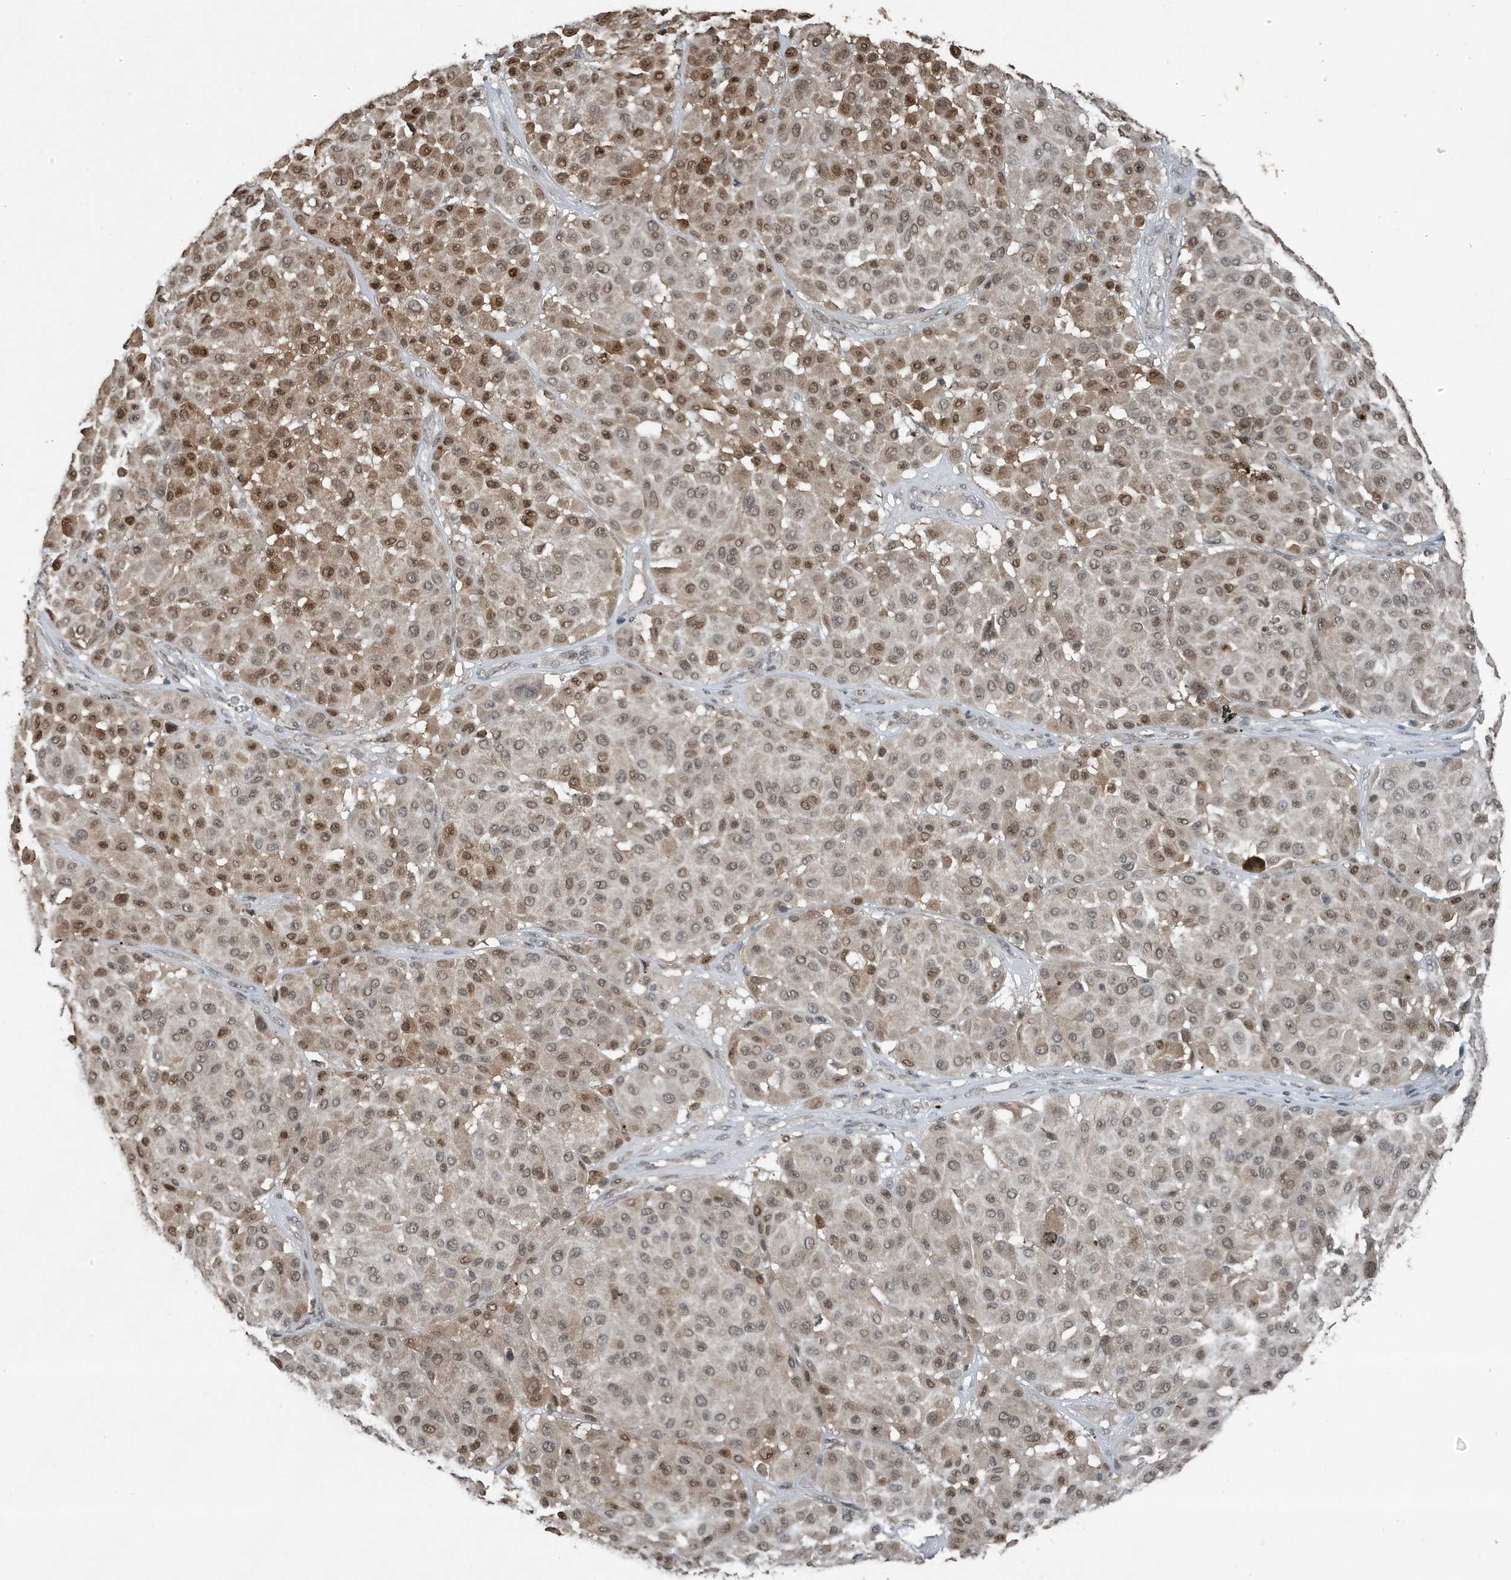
{"staining": {"intensity": "moderate", "quantity": ">75%", "location": "nuclear"}, "tissue": "melanoma", "cell_type": "Tumor cells", "image_type": "cancer", "snomed": [{"axis": "morphology", "description": "Malignant melanoma, Metastatic site"}, {"axis": "topography", "description": "Soft tissue"}], "caption": "Immunohistochemical staining of melanoma shows medium levels of moderate nuclear staining in about >75% of tumor cells.", "gene": "HSPA1A", "patient": {"sex": "male", "age": 41}}